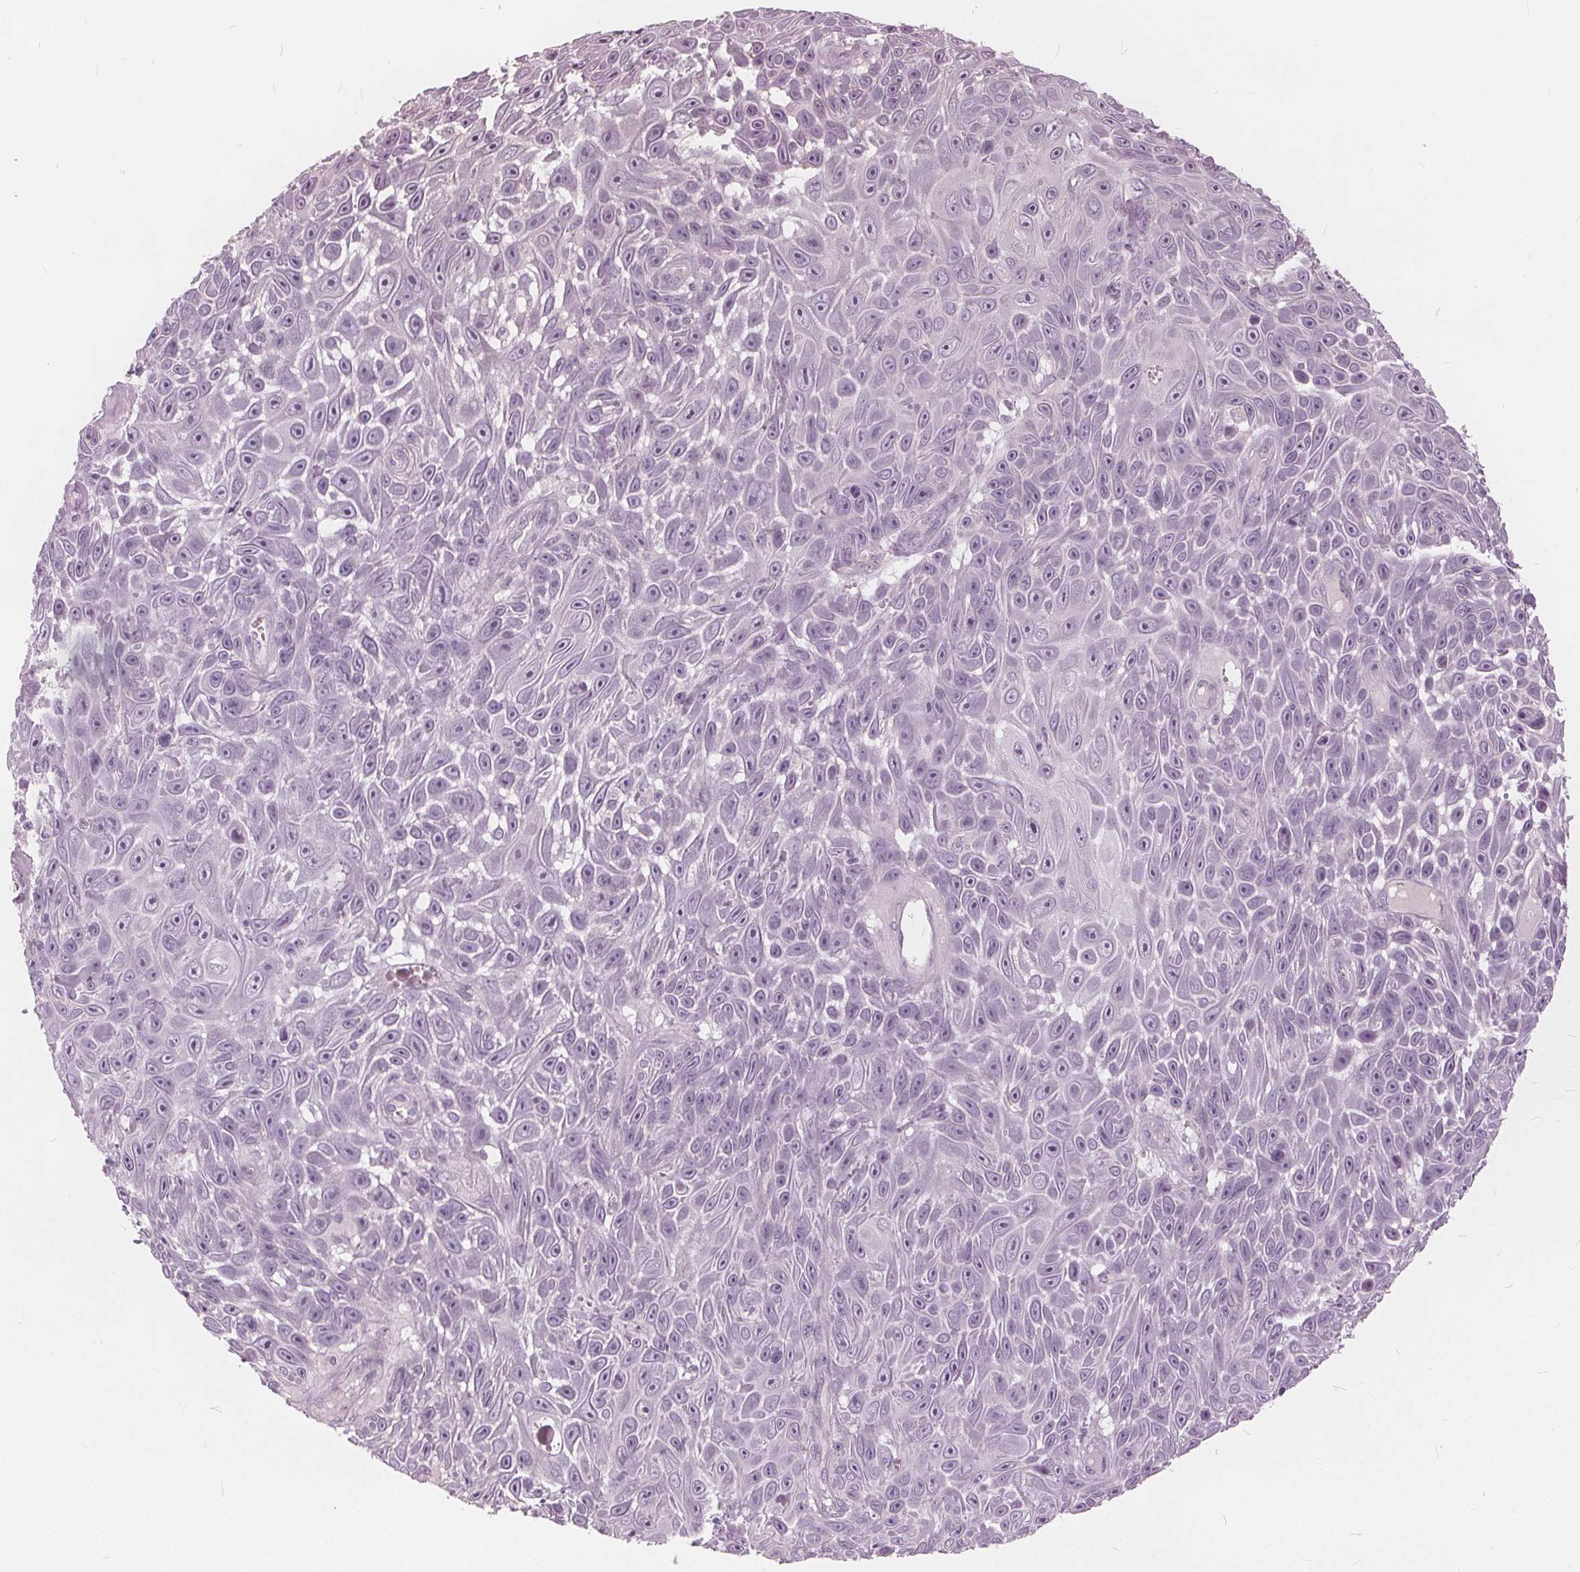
{"staining": {"intensity": "negative", "quantity": "none", "location": "none"}, "tissue": "skin cancer", "cell_type": "Tumor cells", "image_type": "cancer", "snomed": [{"axis": "morphology", "description": "Squamous cell carcinoma, NOS"}, {"axis": "topography", "description": "Skin"}], "caption": "Tumor cells are negative for brown protein staining in skin squamous cell carcinoma.", "gene": "KLK13", "patient": {"sex": "male", "age": 82}}